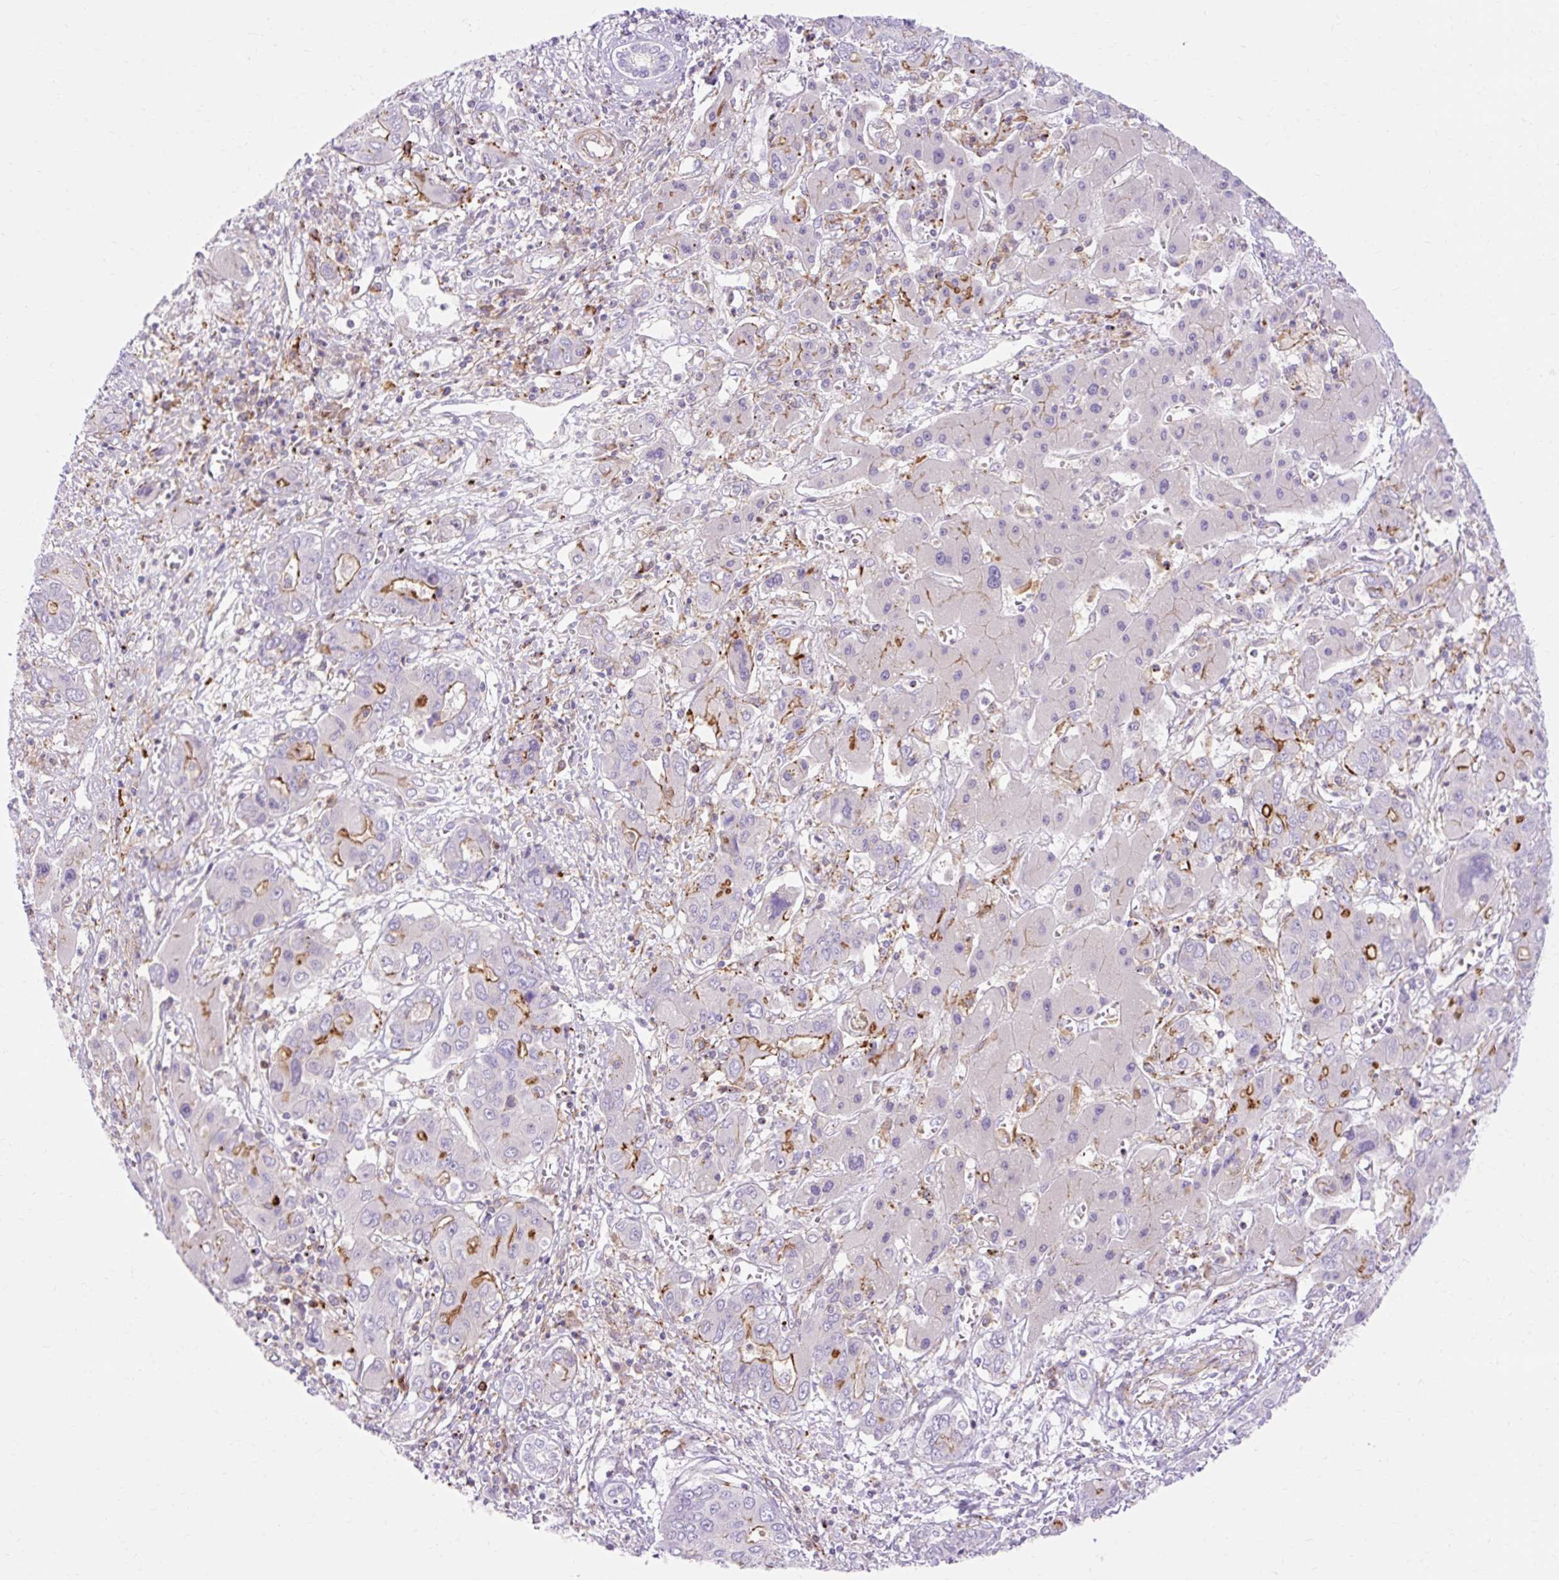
{"staining": {"intensity": "moderate", "quantity": "<25%", "location": "cytoplasmic/membranous"}, "tissue": "liver cancer", "cell_type": "Tumor cells", "image_type": "cancer", "snomed": [{"axis": "morphology", "description": "Cholangiocarcinoma"}, {"axis": "topography", "description": "Liver"}], "caption": "Liver cancer (cholangiocarcinoma) stained with a brown dye exhibits moderate cytoplasmic/membranous positive positivity in about <25% of tumor cells.", "gene": "CORO7-PAM16", "patient": {"sex": "male", "age": 67}}